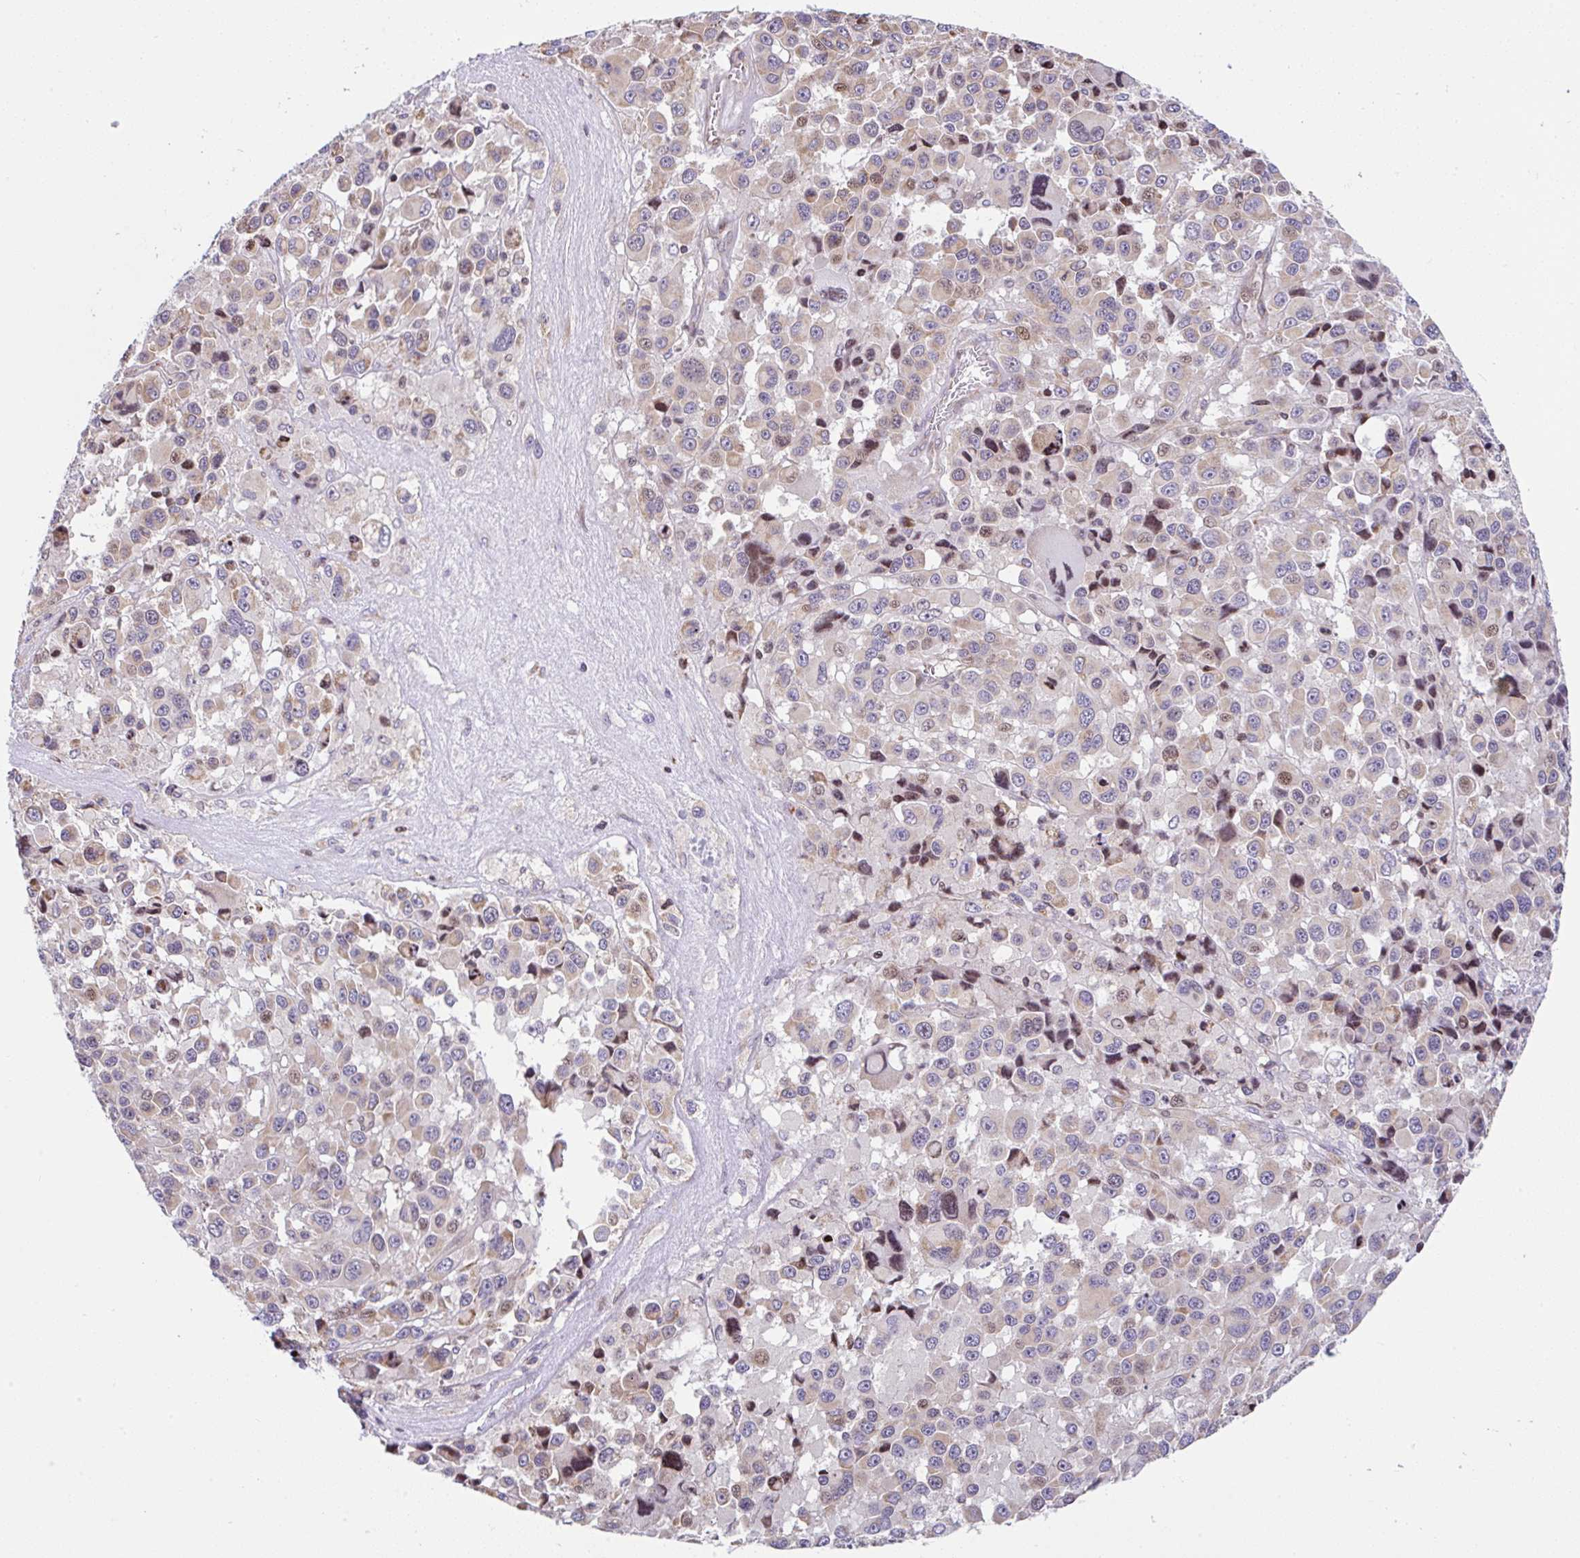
{"staining": {"intensity": "moderate", "quantity": "25%-75%", "location": "cytoplasmic/membranous,nuclear"}, "tissue": "melanoma", "cell_type": "Tumor cells", "image_type": "cancer", "snomed": [{"axis": "morphology", "description": "Malignant melanoma, Metastatic site"}, {"axis": "topography", "description": "Lymph node"}], "caption": "Protein analysis of malignant melanoma (metastatic site) tissue reveals moderate cytoplasmic/membranous and nuclear positivity in approximately 25%-75% of tumor cells.", "gene": "FIGNL1", "patient": {"sex": "female", "age": 65}}